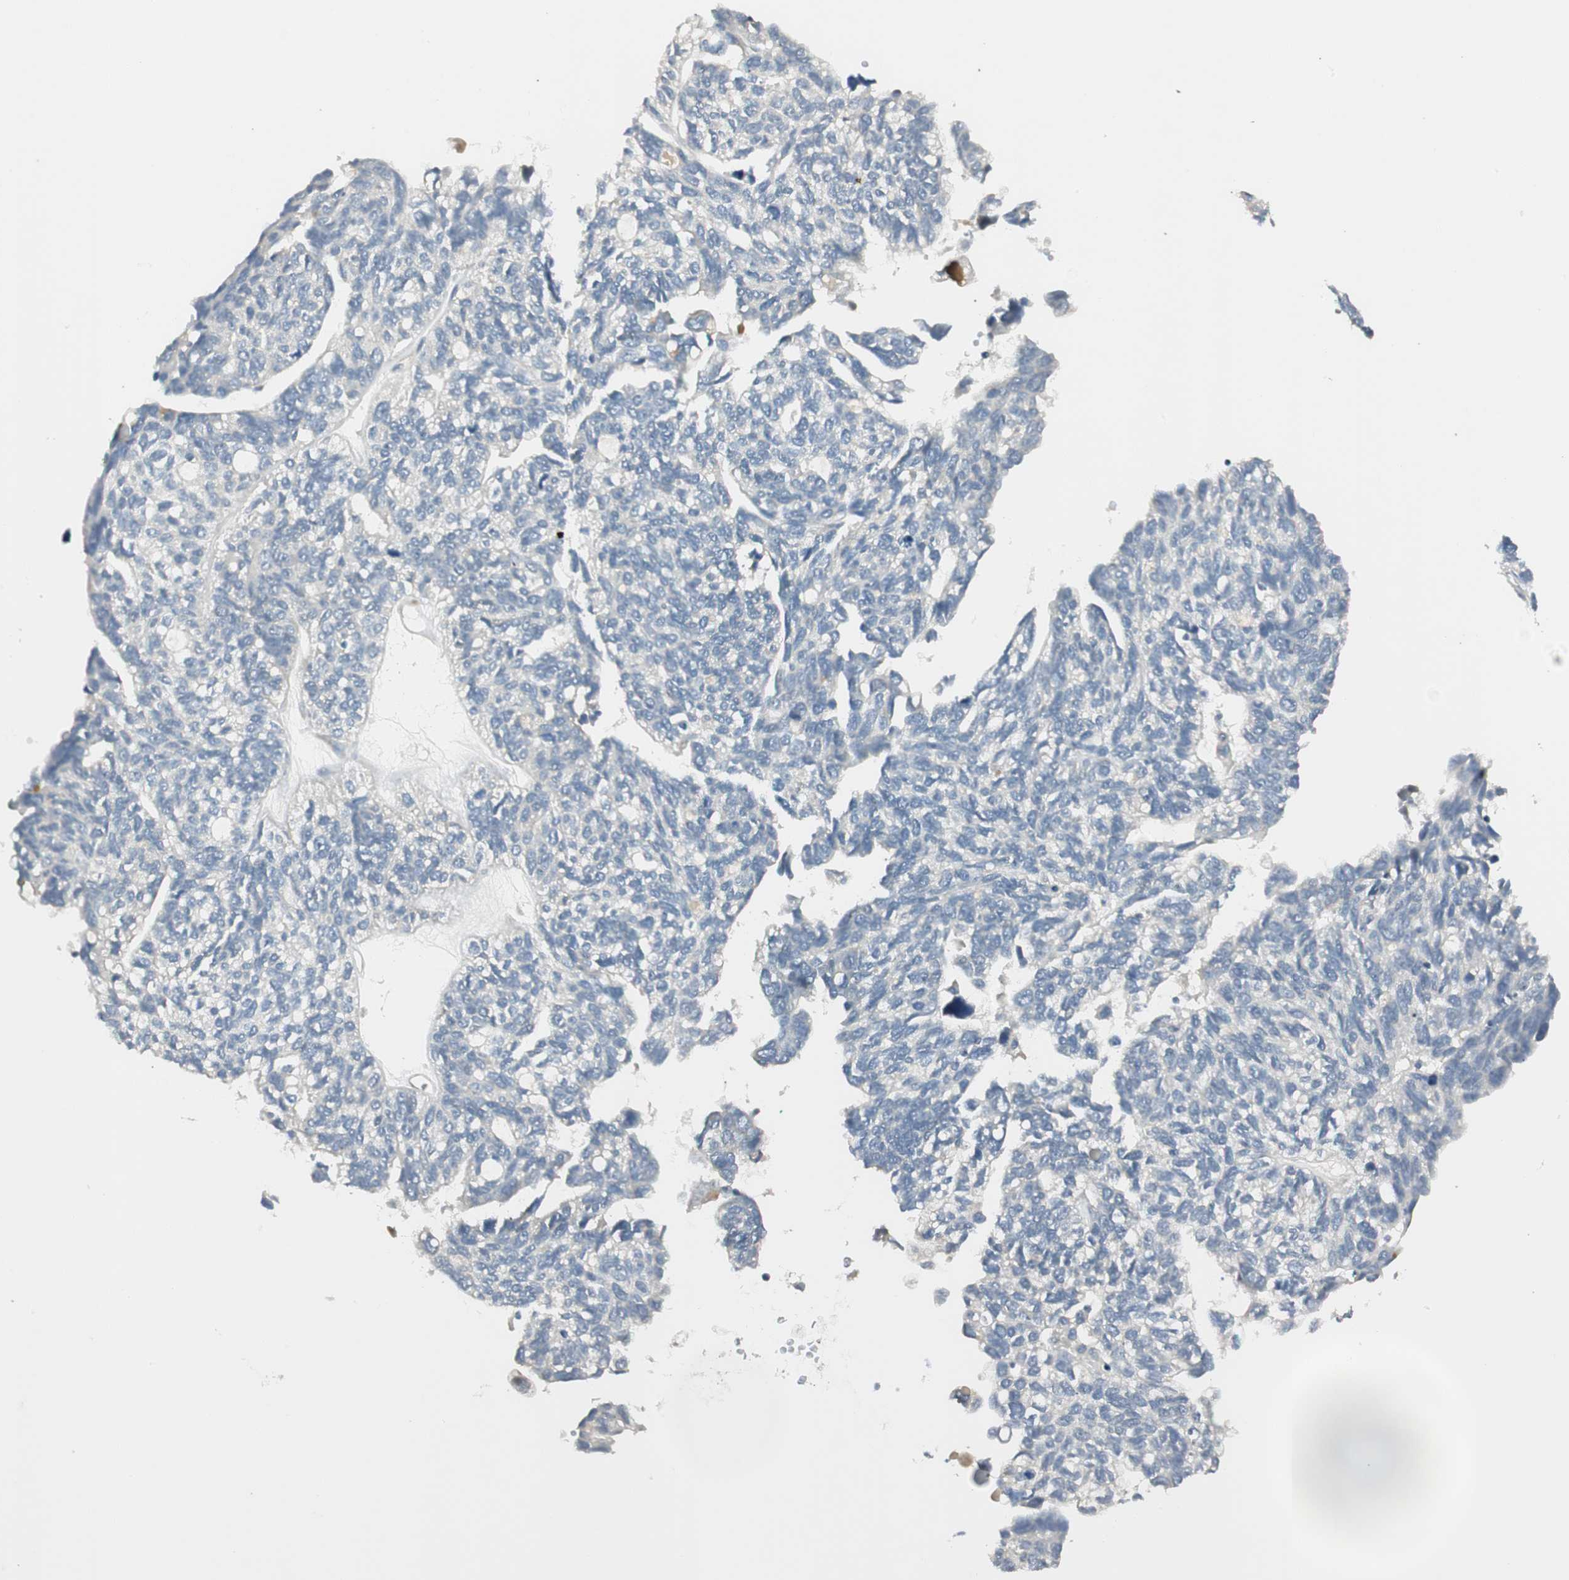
{"staining": {"intensity": "negative", "quantity": "none", "location": "none"}, "tissue": "ovarian cancer", "cell_type": "Tumor cells", "image_type": "cancer", "snomed": [{"axis": "morphology", "description": "Cystadenocarcinoma, serous, NOS"}, {"axis": "topography", "description": "Ovary"}], "caption": "An IHC histopathology image of ovarian serous cystadenocarcinoma is shown. There is no staining in tumor cells of ovarian serous cystadenocarcinoma.", "gene": "PCDHB15", "patient": {"sex": "female", "age": 79}}